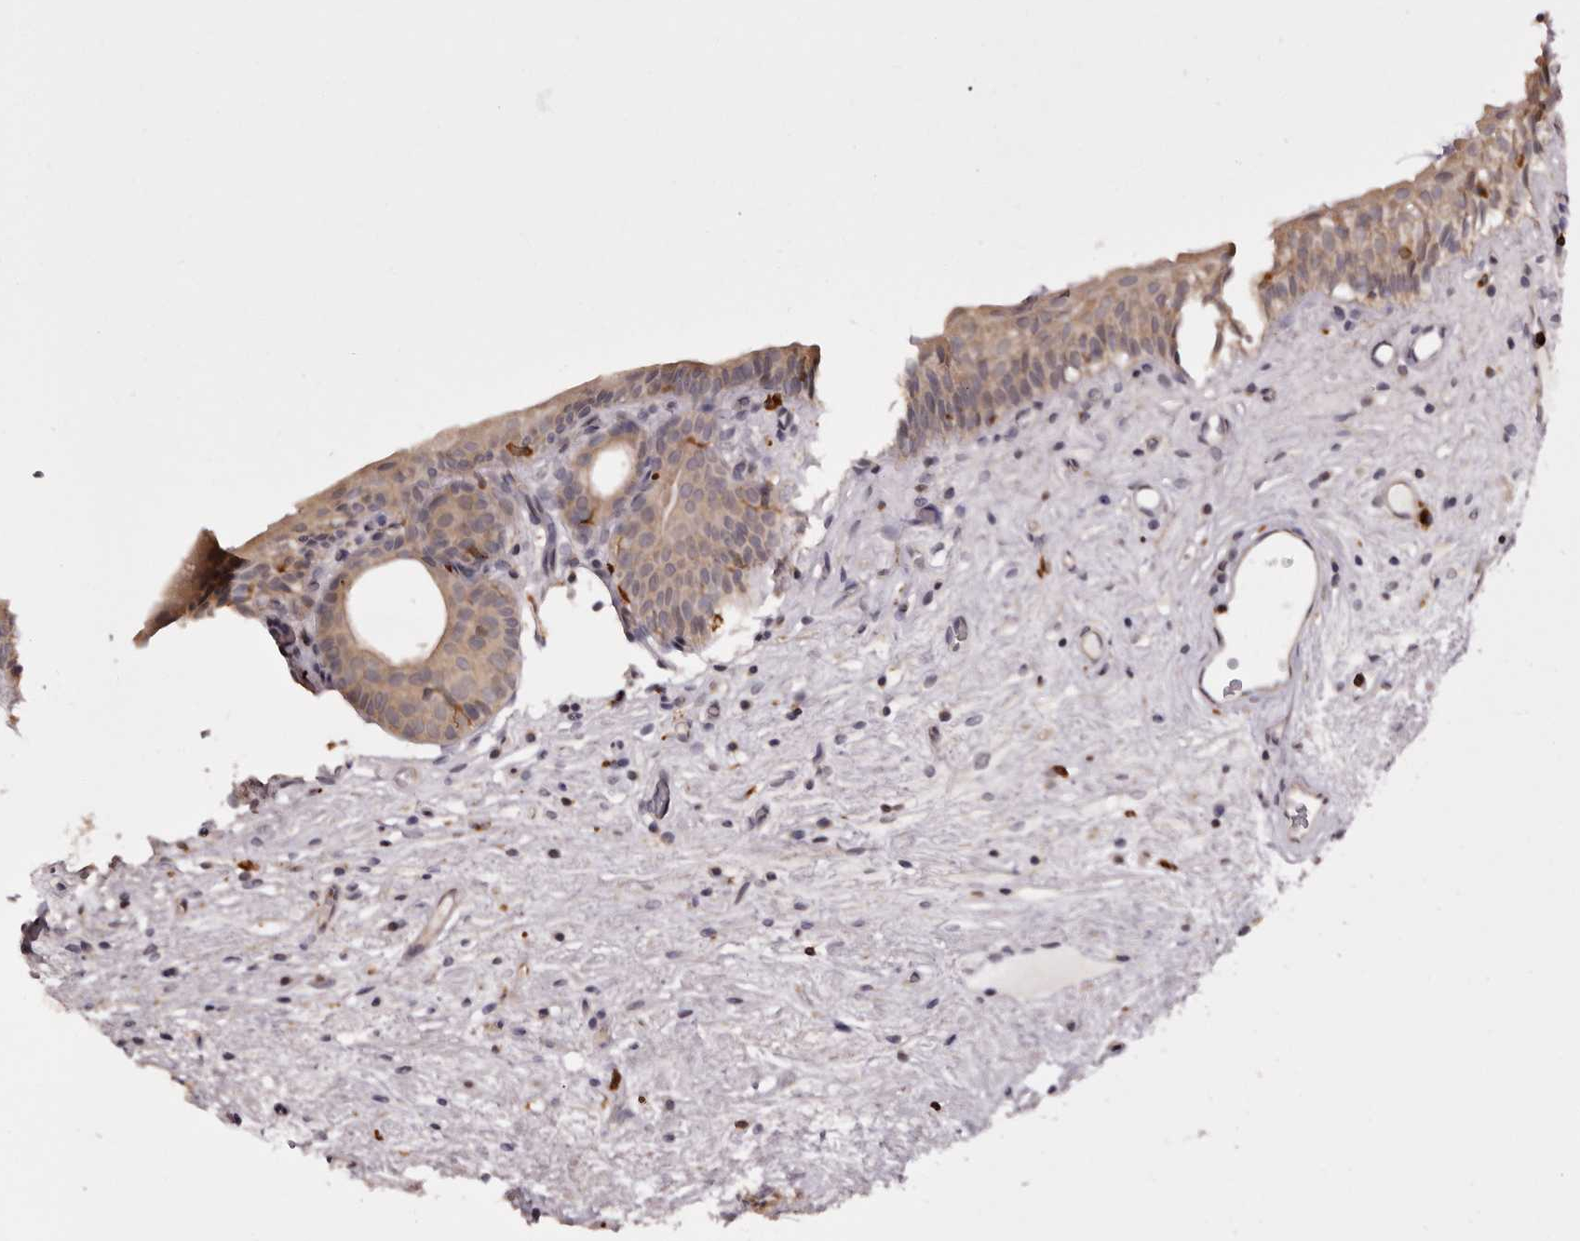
{"staining": {"intensity": "weak", "quantity": "25%-75%", "location": "cytoplasmic/membranous"}, "tissue": "urinary bladder", "cell_type": "Urothelial cells", "image_type": "normal", "snomed": [{"axis": "morphology", "description": "Normal tissue, NOS"}, {"axis": "topography", "description": "Urinary bladder"}], "caption": "Brown immunohistochemical staining in benign urinary bladder displays weak cytoplasmic/membranous positivity in about 25%-75% of urothelial cells. Using DAB (brown) and hematoxylin (blue) stains, captured at high magnification using brightfield microscopy.", "gene": "TNNI1", "patient": {"sex": "male", "age": 83}}